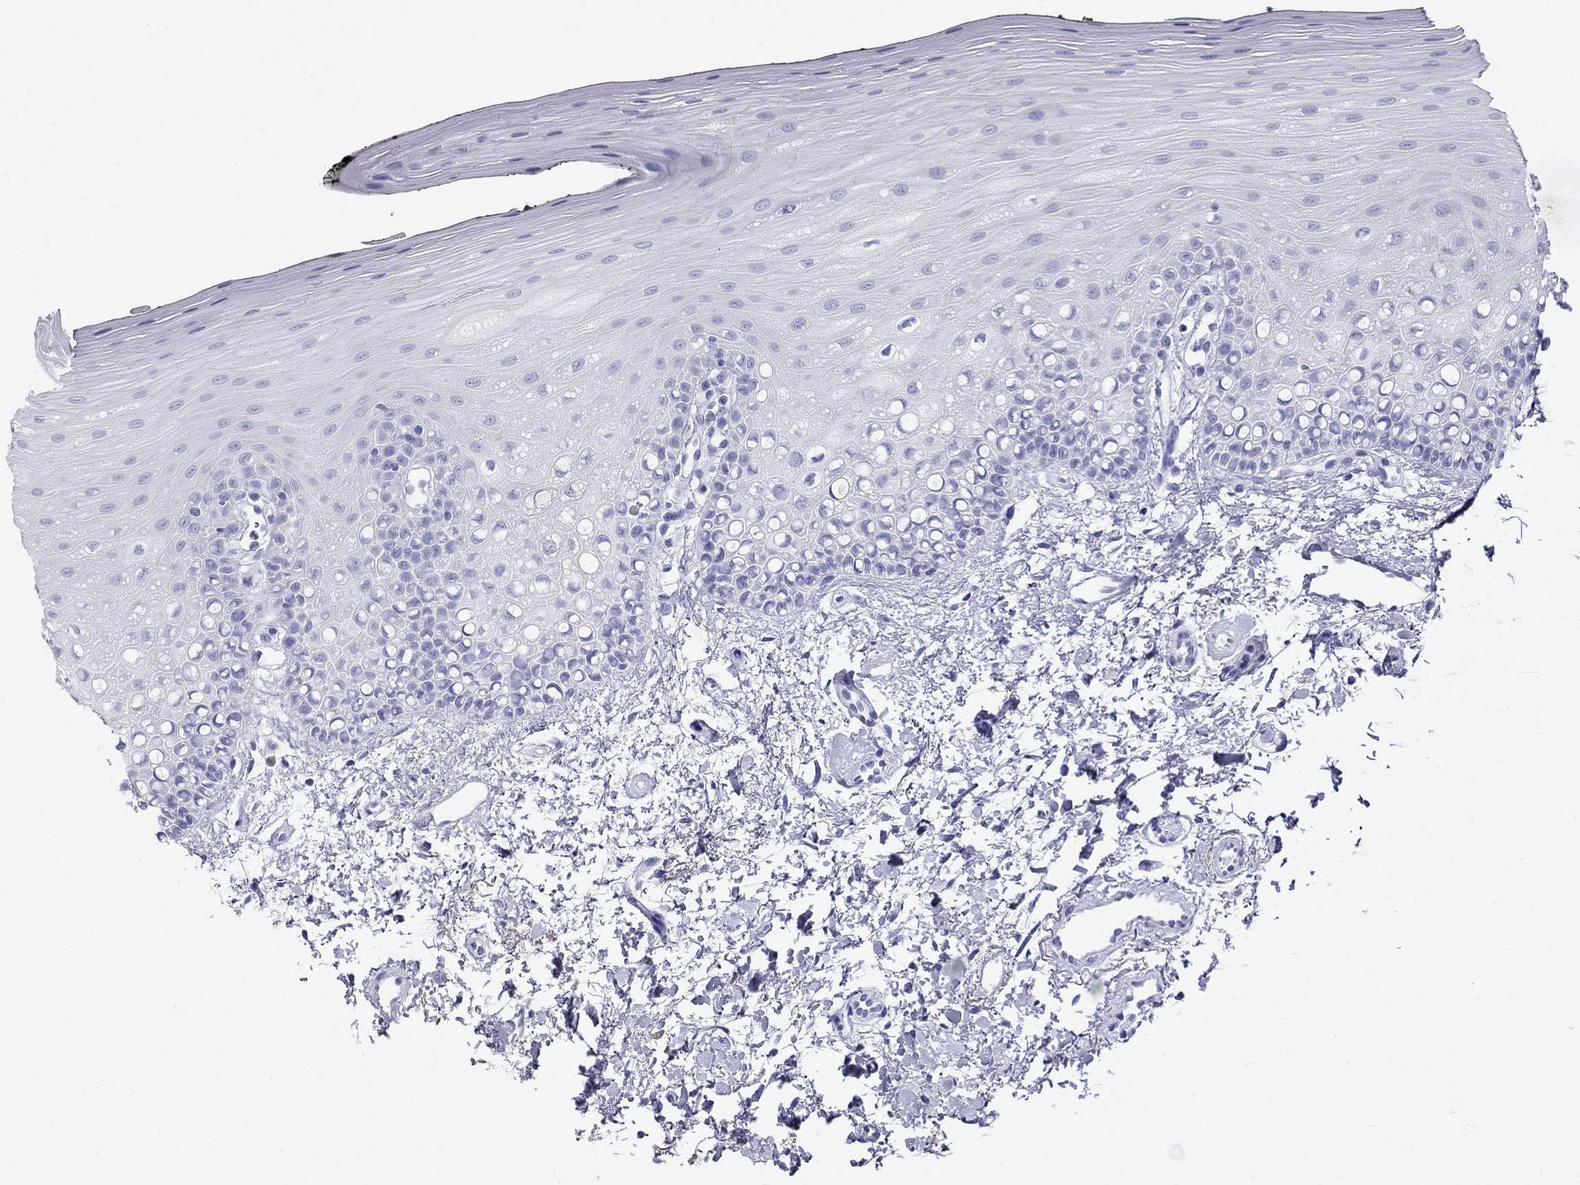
{"staining": {"intensity": "negative", "quantity": "none", "location": "none"}, "tissue": "oral mucosa", "cell_type": "Squamous epithelial cells", "image_type": "normal", "snomed": [{"axis": "morphology", "description": "Normal tissue, NOS"}, {"axis": "topography", "description": "Oral tissue"}], "caption": "Squamous epithelial cells show no significant expression in normal oral mucosa.", "gene": "MC5R", "patient": {"sex": "female", "age": 78}}